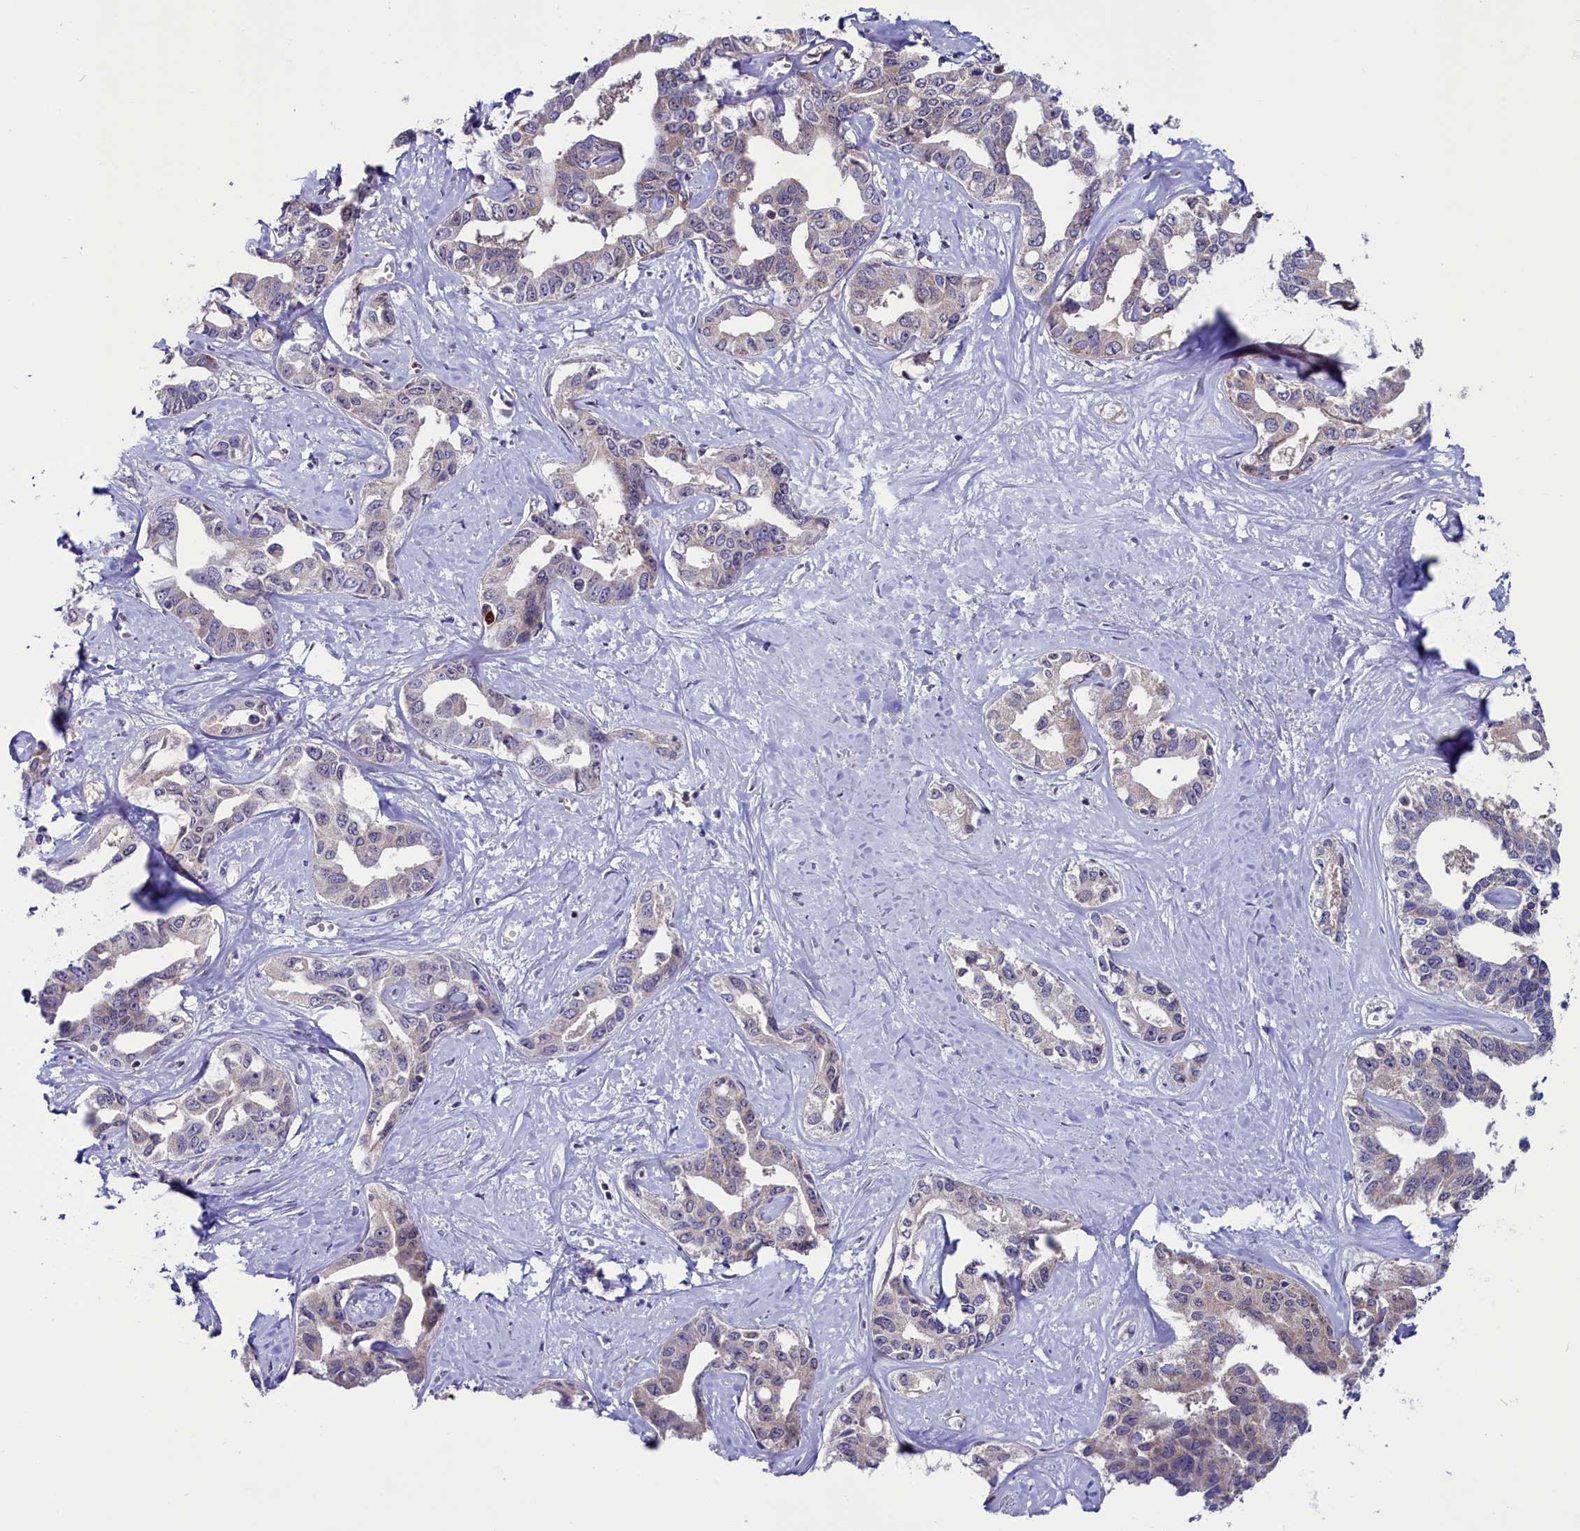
{"staining": {"intensity": "negative", "quantity": "none", "location": "none"}, "tissue": "liver cancer", "cell_type": "Tumor cells", "image_type": "cancer", "snomed": [{"axis": "morphology", "description": "Cholangiocarcinoma"}, {"axis": "topography", "description": "Liver"}], "caption": "This is an immunohistochemistry image of human liver cholangiocarcinoma. There is no staining in tumor cells.", "gene": "CIAPIN1", "patient": {"sex": "male", "age": 59}}